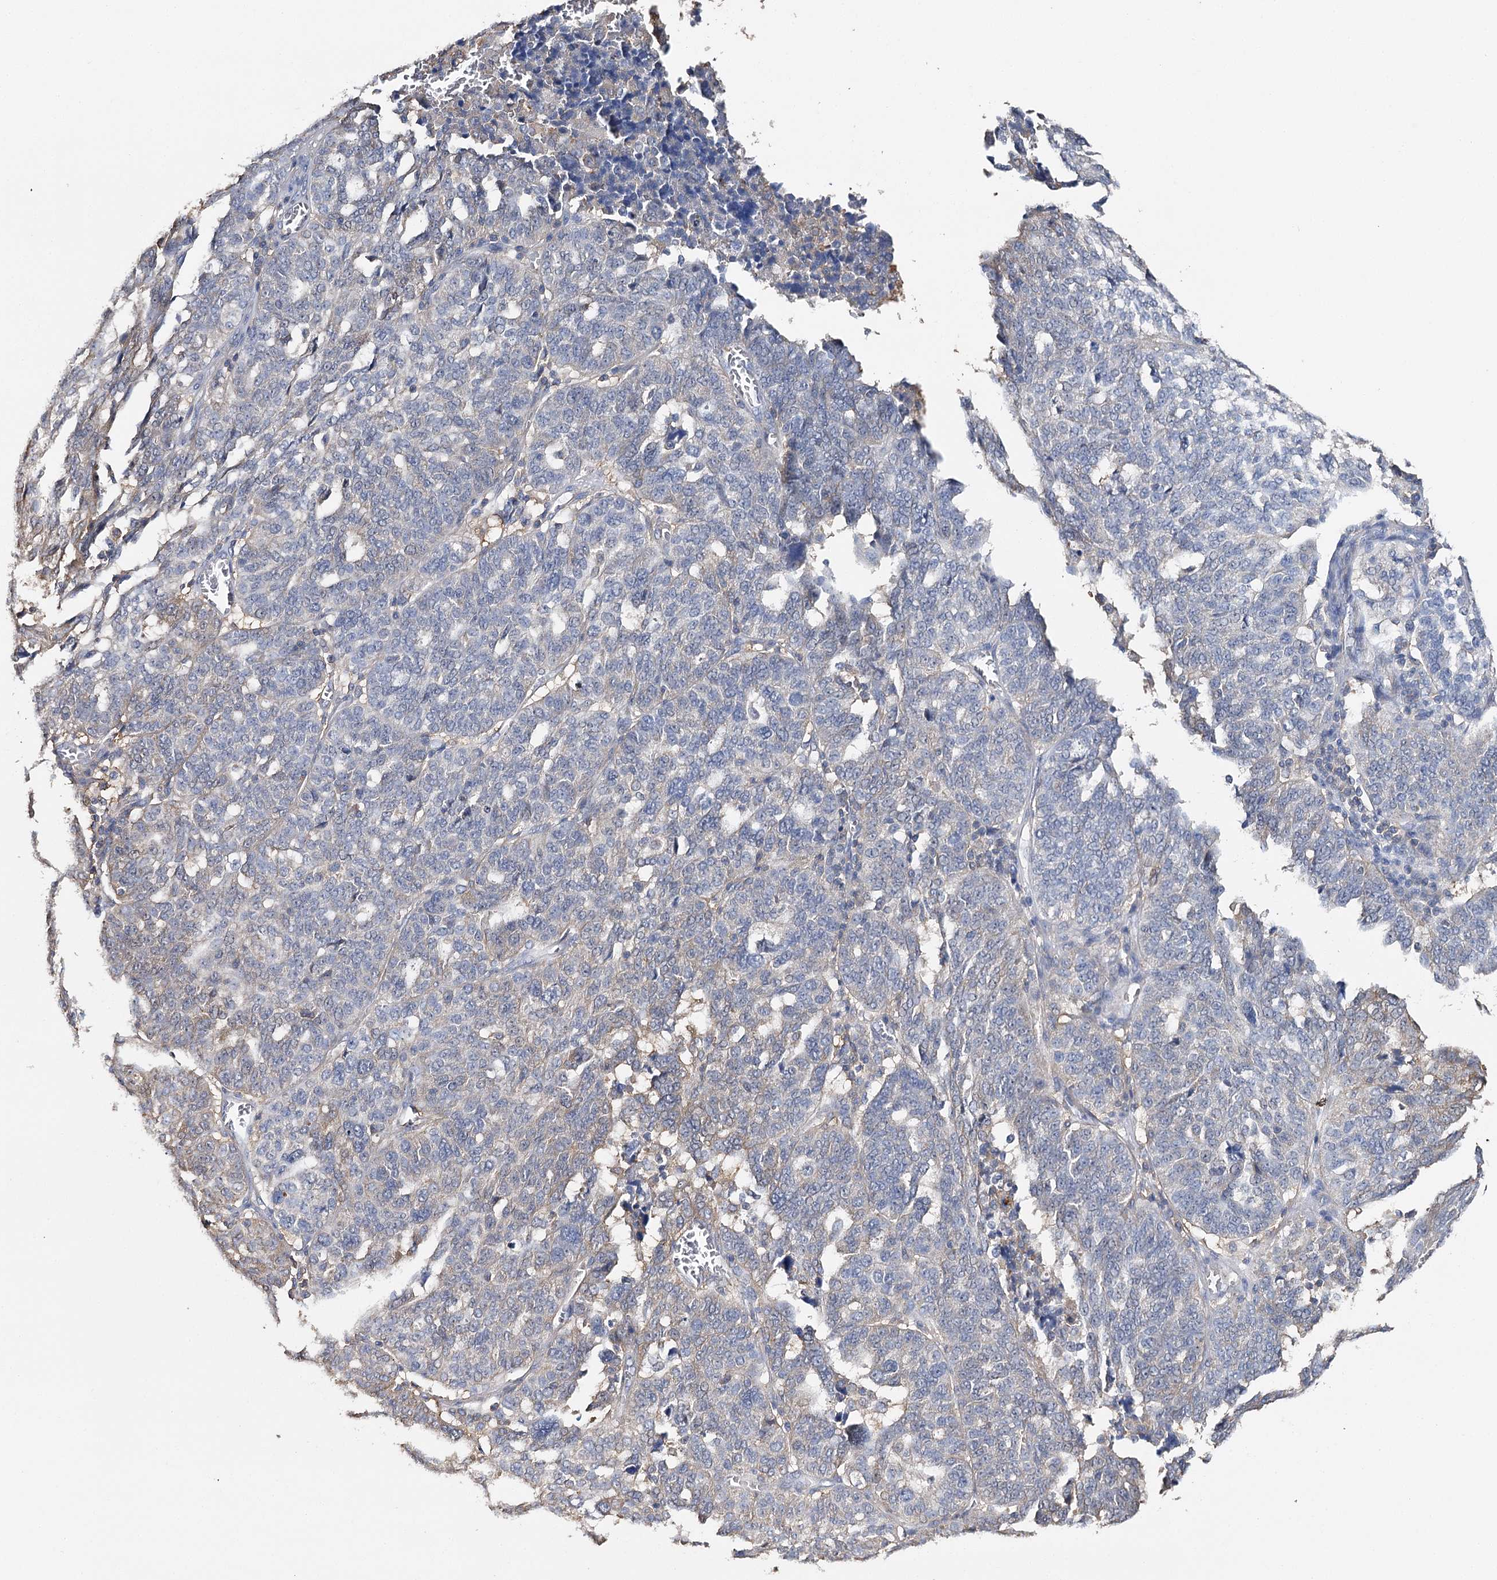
{"staining": {"intensity": "negative", "quantity": "none", "location": "none"}, "tissue": "ovarian cancer", "cell_type": "Tumor cells", "image_type": "cancer", "snomed": [{"axis": "morphology", "description": "Cystadenocarcinoma, serous, NOS"}, {"axis": "topography", "description": "Ovary"}], "caption": "Photomicrograph shows no significant protein staining in tumor cells of ovarian cancer (serous cystadenocarcinoma).", "gene": "EPYC", "patient": {"sex": "female", "age": 59}}